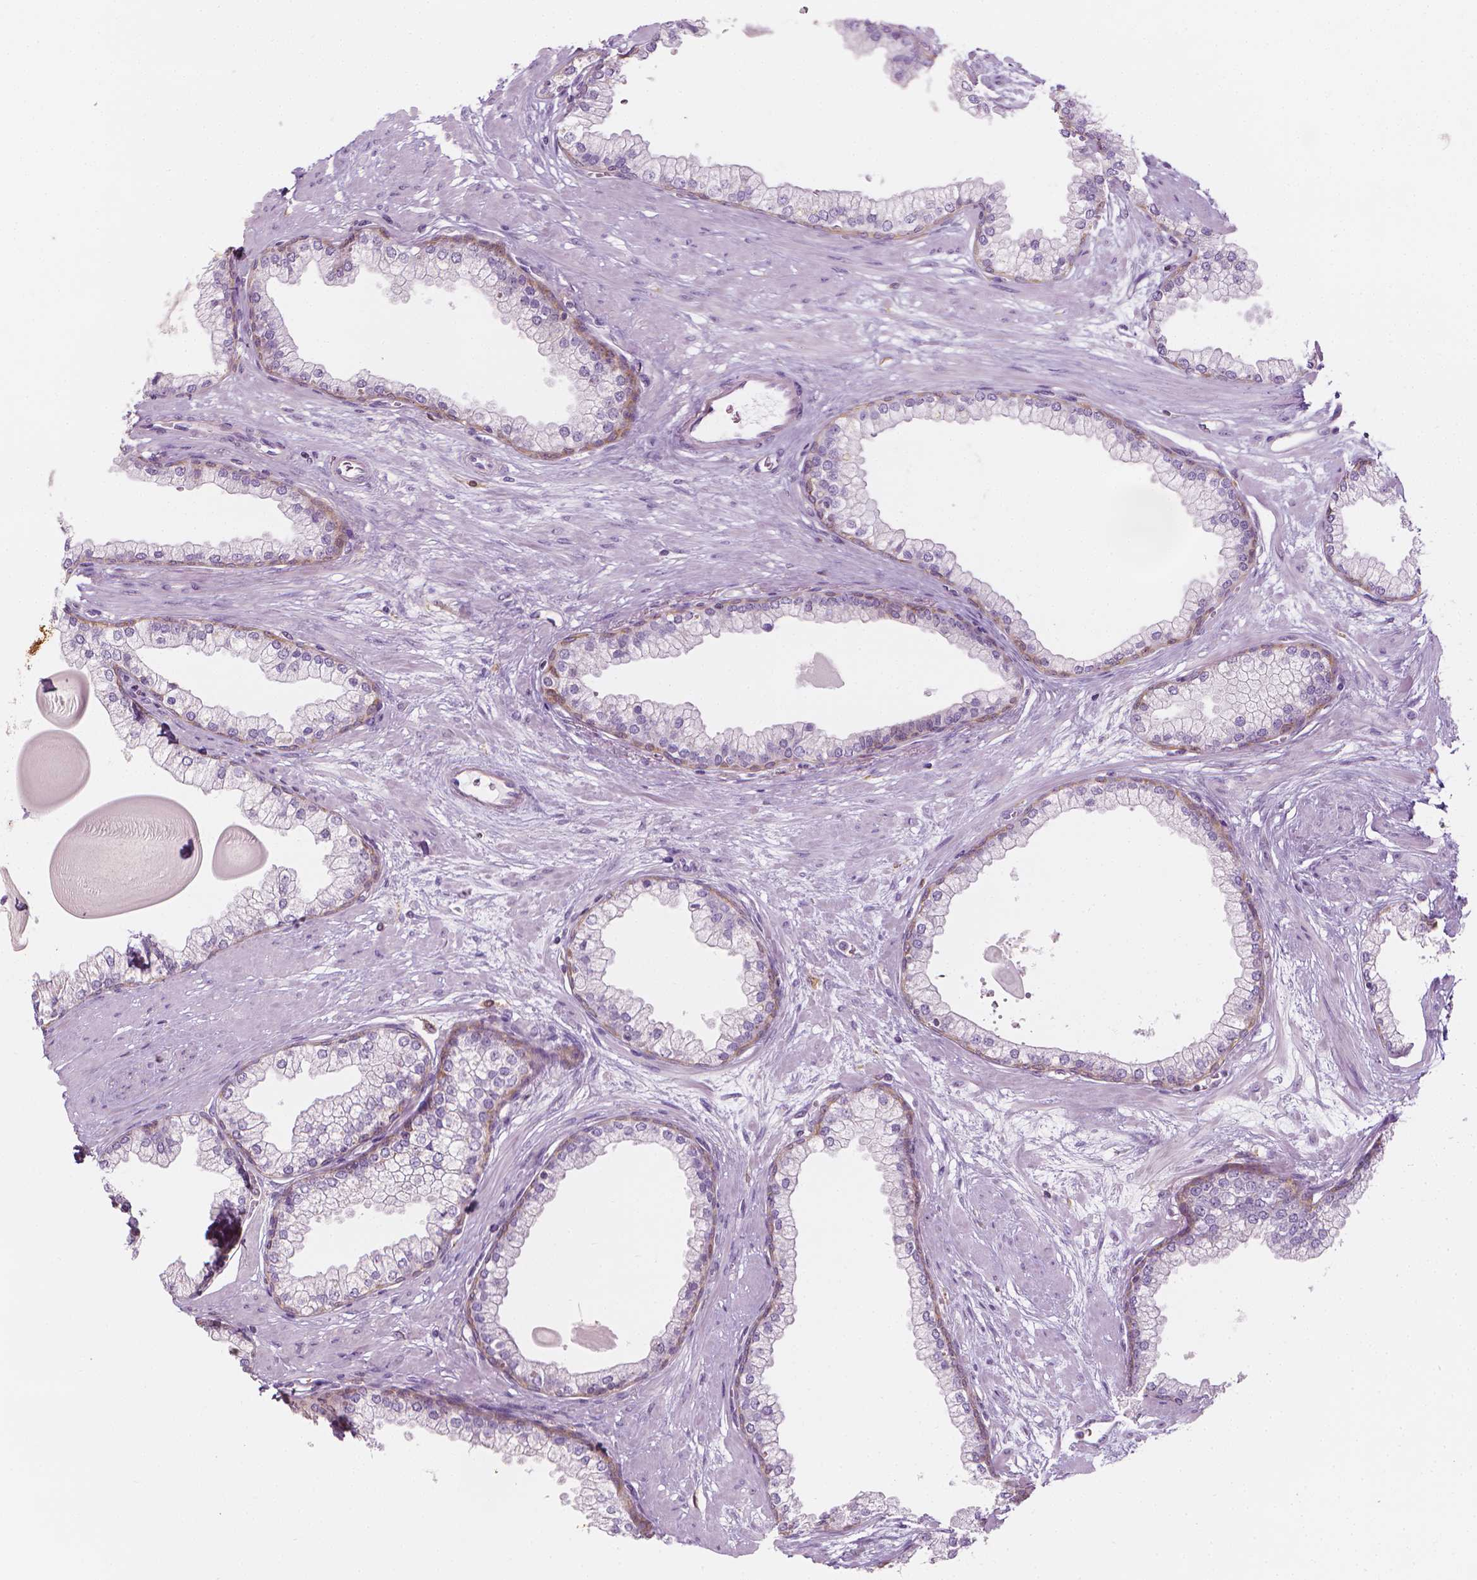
{"staining": {"intensity": "moderate", "quantity": "<25%", "location": "cytoplasmic/membranous"}, "tissue": "prostate", "cell_type": "Glandular cells", "image_type": "normal", "snomed": [{"axis": "morphology", "description": "Normal tissue, NOS"}, {"axis": "topography", "description": "Prostate"}, {"axis": "topography", "description": "Peripheral nerve tissue"}], "caption": "High-magnification brightfield microscopy of benign prostate stained with DAB (3,3'-diaminobenzidine) (brown) and counterstained with hematoxylin (blue). glandular cells exhibit moderate cytoplasmic/membranous staining is identified in approximately<25% of cells.", "gene": "SHMT1", "patient": {"sex": "male", "age": 61}}